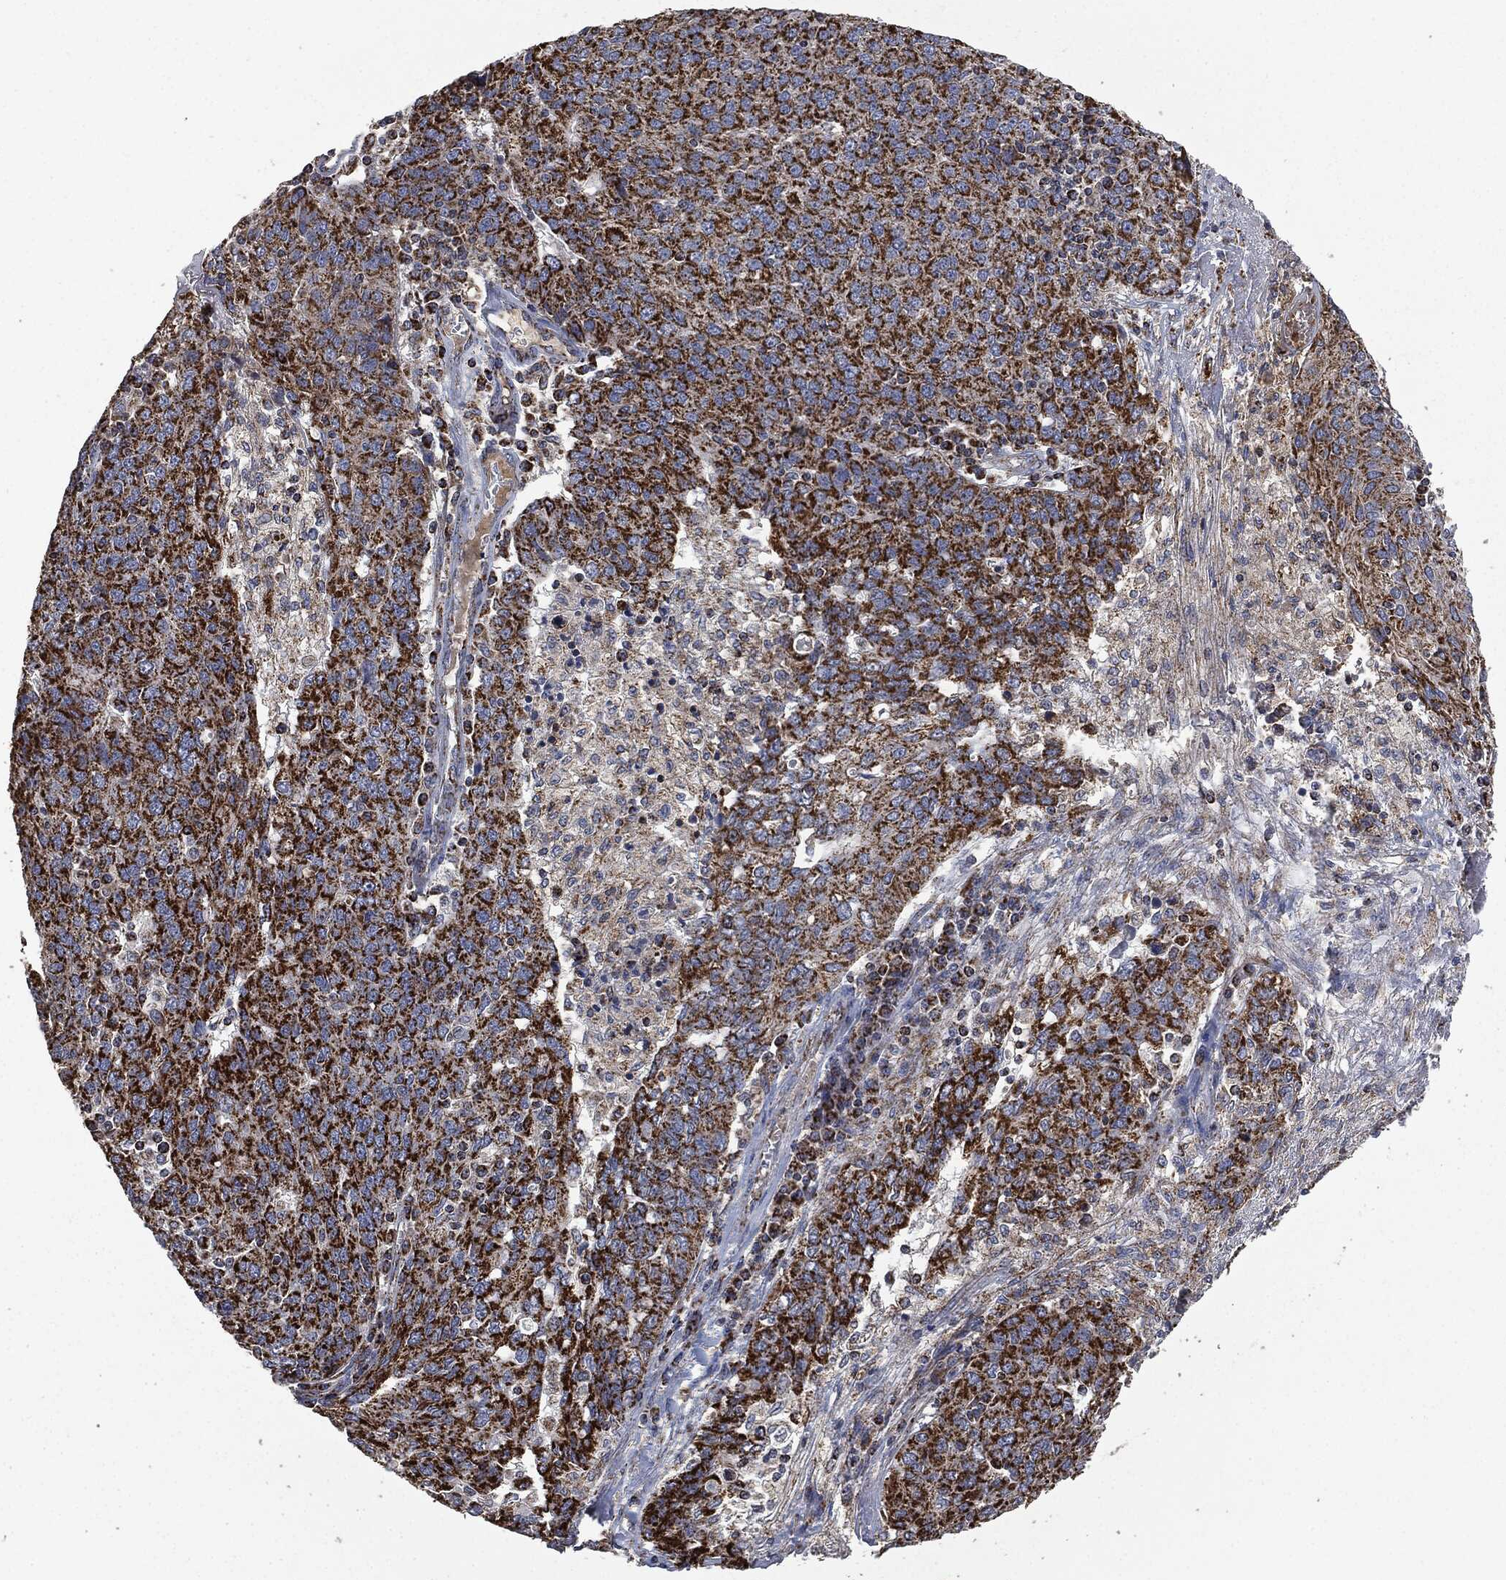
{"staining": {"intensity": "strong", "quantity": ">75%", "location": "cytoplasmic/membranous"}, "tissue": "ovarian cancer", "cell_type": "Tumor cells", "image_type": "cancer", "snomed": [{"axis": "morphology", "description": "Carcinoma, endometroid"}, {"axis": "topography", "description": "Ovary"}], "caption": "Immunohistochemical staining of human endometroid carcinoma (ovarian) displays high levels of strong cytoplasmic/membranous positivity in approximately >75% of tumor cells.", "gene": "RYK", "patient": {"sex": "female", "age": 50}}